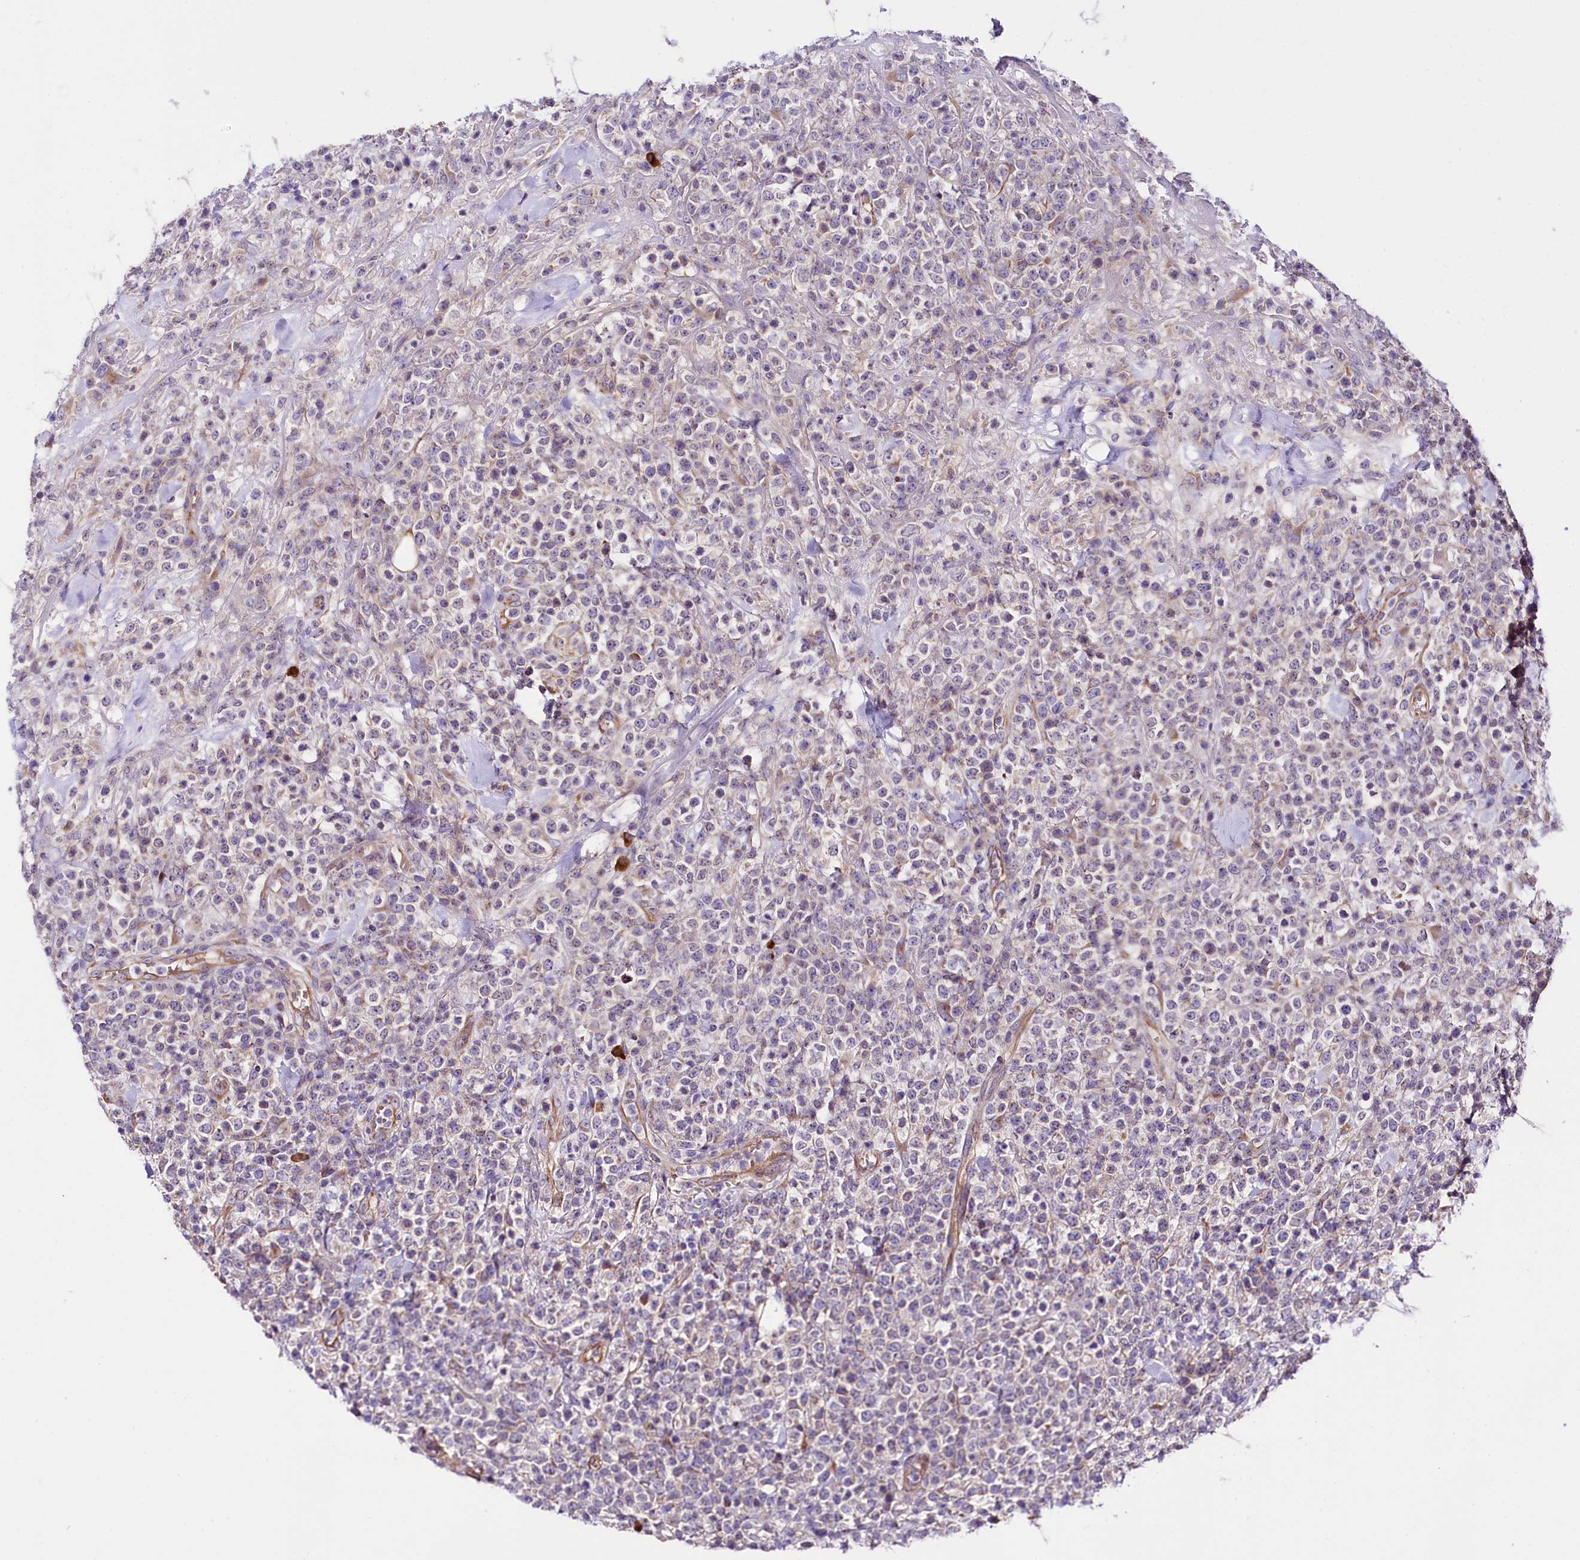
{"staining": {"intensity": "negative", "quantity": "none", "location": "none"}, "tissue": "lymphoma", "cell_type": "Tumor cells", "image_type": "cancer", "snomed": [{"axis": "morphology", "description": "Malignant lymphoma, non-Hodgkin's type, High grade"}, {"axis": "topography", "description": "Colon"}], "caption": "Tumor cells show no significant protein positivity in malignant lymphoma, non-Hodgkin's type (high-grade).", "gene": "SLC7A1", "patient": {"sex": "female", "age": 53}}